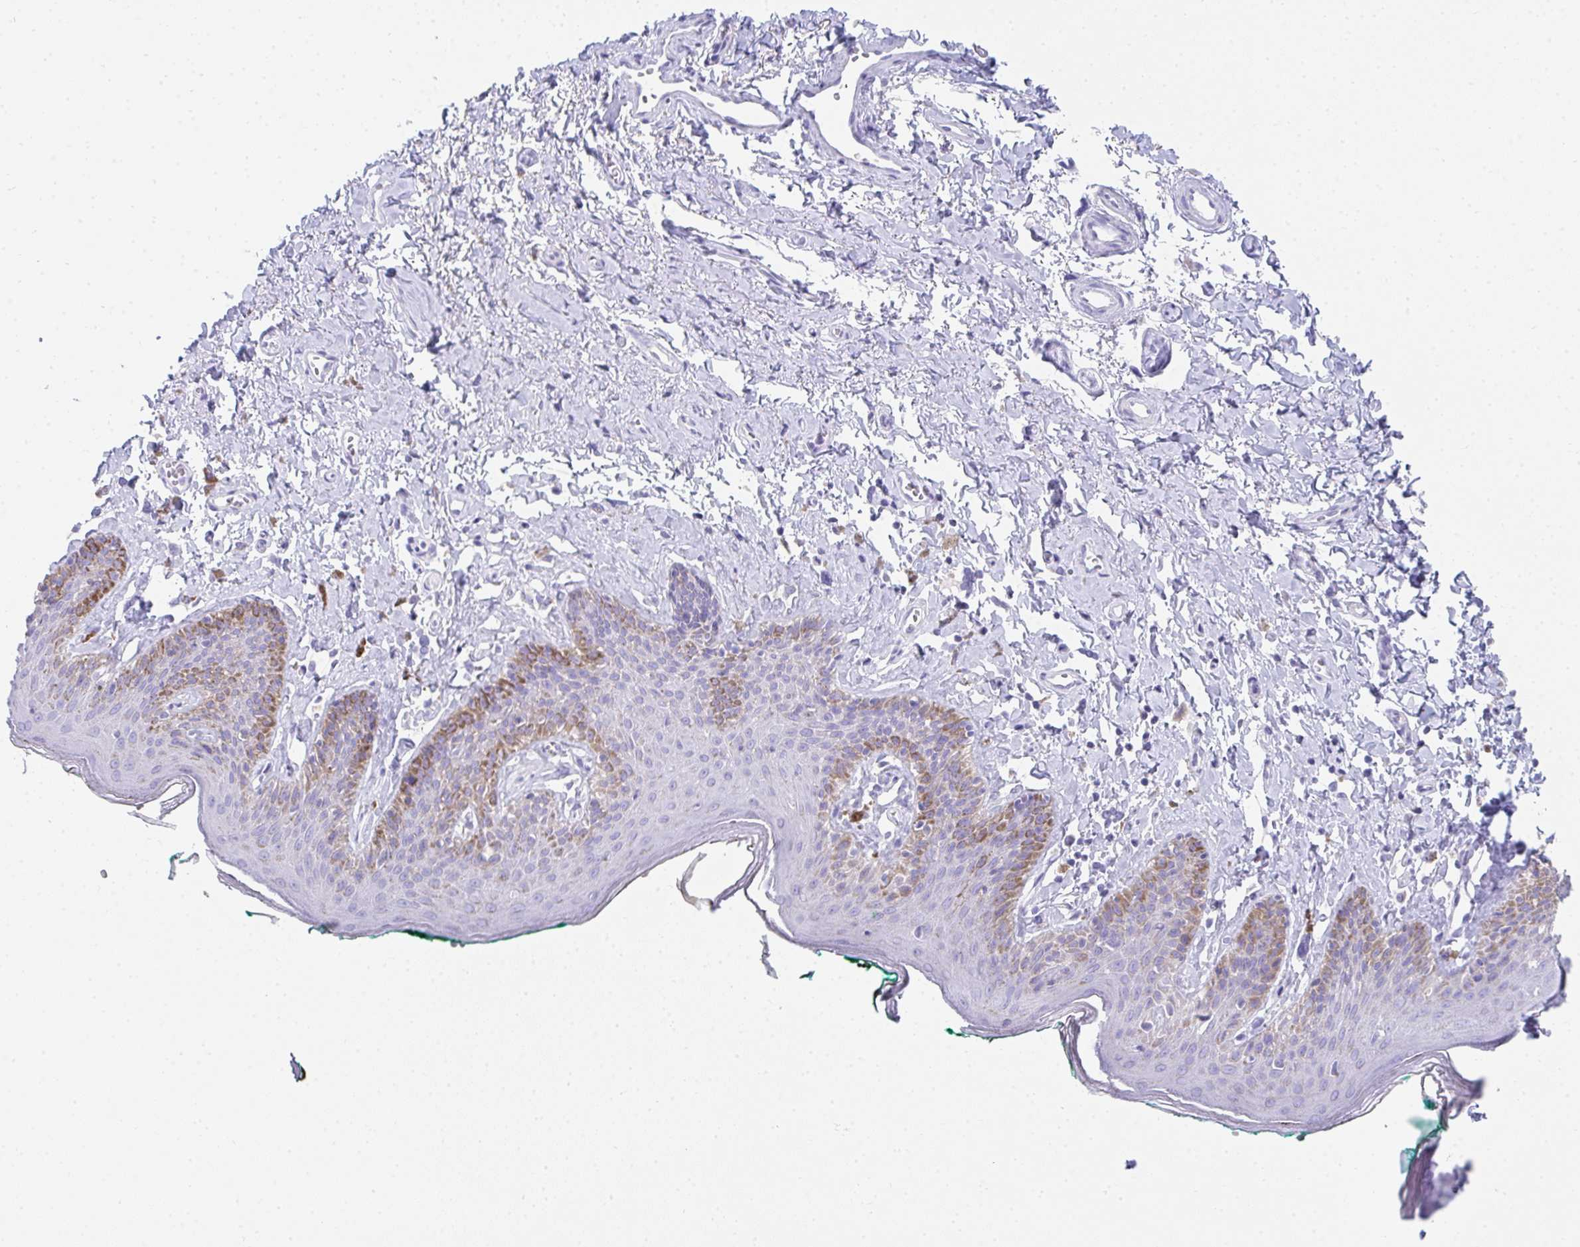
{"staining": {"intensity": "moderate", "quantity": "<25%", "location": "cytoplasmic/membranous"}, "tissue": "skin", "cell_type": "Epidermal cells", "image_type": "normal", "snomed": [{"axis": "morphology", "description": "Normal tissue, NOS"}, {"axis": "topography", "description": "Vulva"}, {"axis": "topography", "description": "Peripheral nerve tissue"}], "caption": "Brown immunohistochemical staining in benign human skin shows moderate cytoplasmic/membranous staining in about <25% of epidermal cells.", "gene": "RLF", "patient": {"sex": "female", "age": 66}}